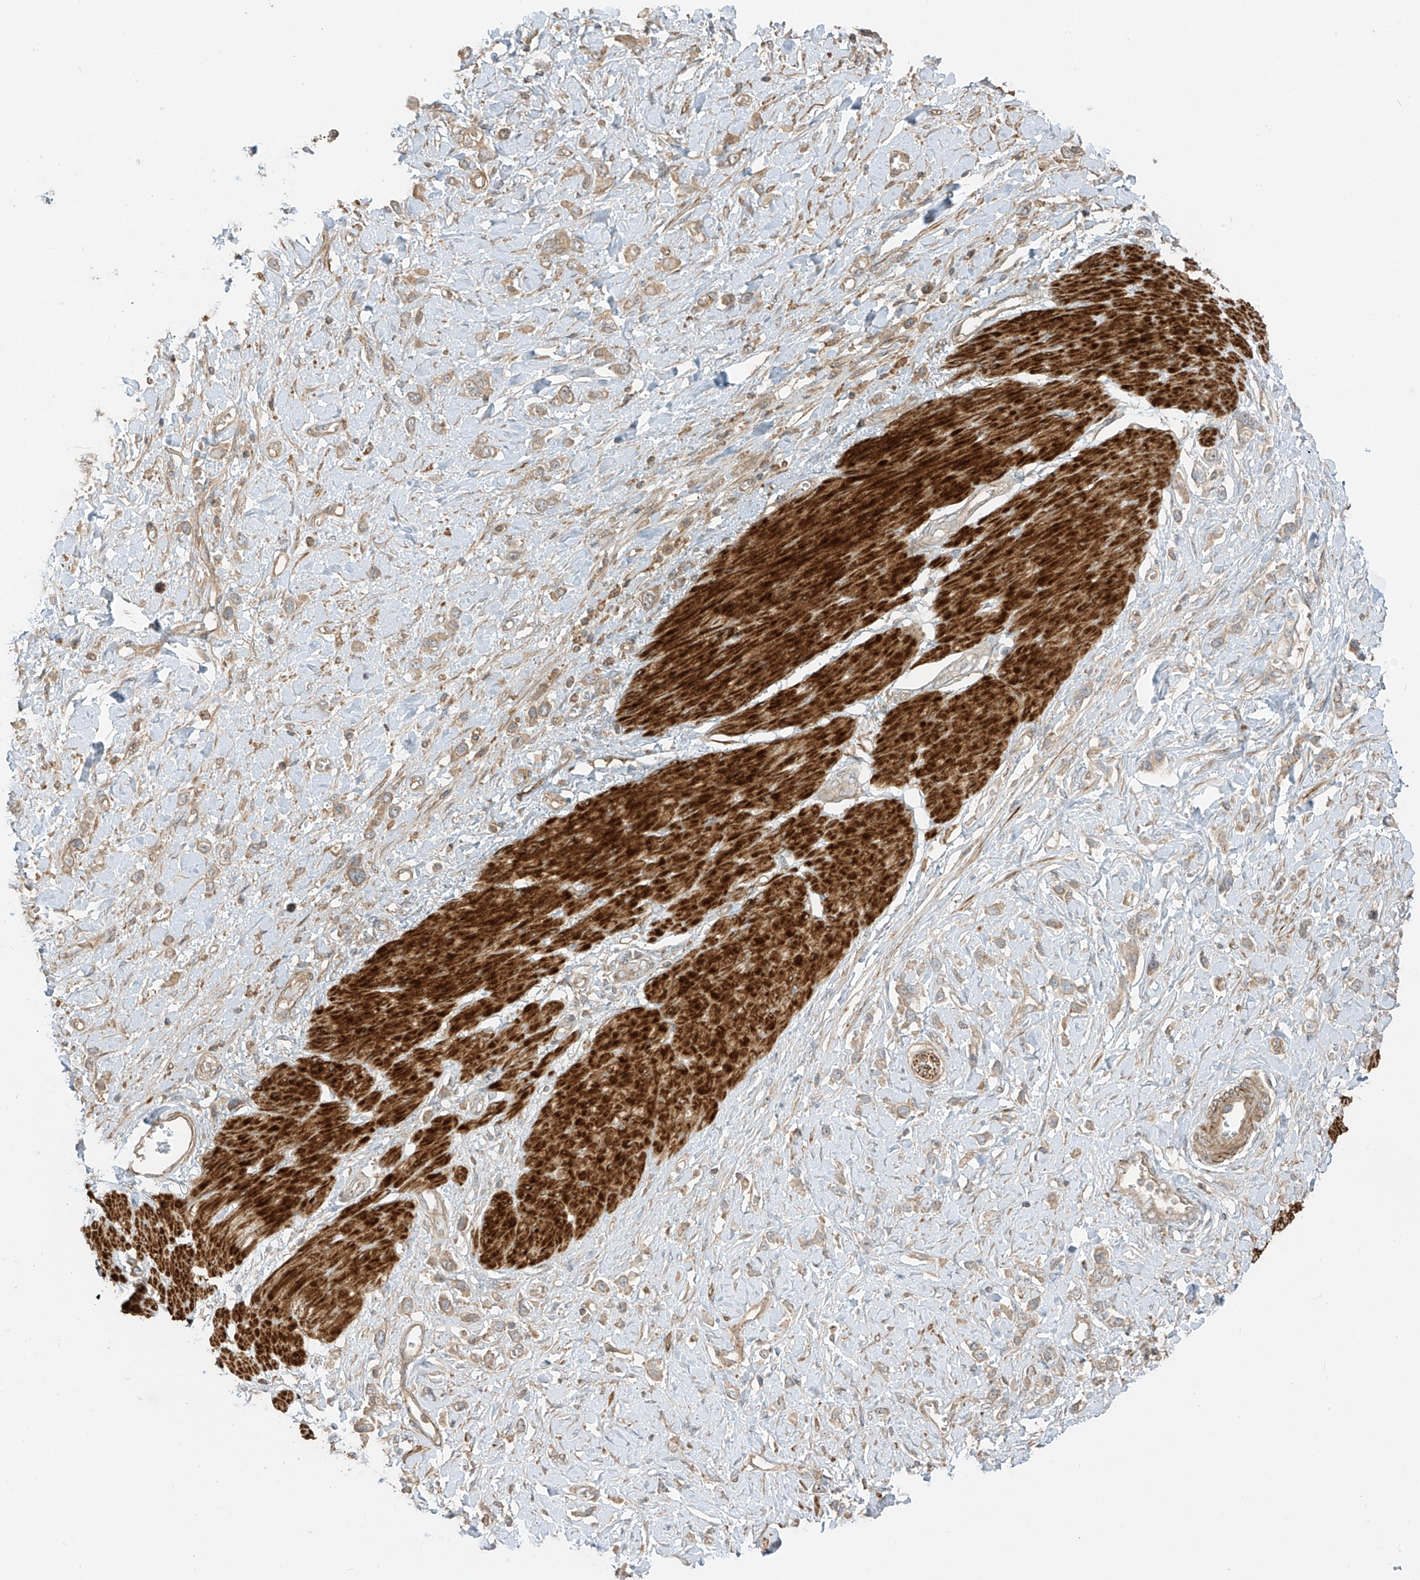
{"staining": {"intensity": "weak", "quantity": ">75%", "location": "cytoplasmic/membranous"}, "tissue": "stomach cancer", "cell_type": "Tumor cells", "image_type": "cancer", "snomed": [{"axis": "morphology", "description": "Normal tissue, NOS"}, {"axis": "morphology", "description": "Adenocarcinoma, NOS"}, {"axis": "topography", "description": "Stomach, upper"}, {"axis": "topography", "description": "Stomach"}], "caption": "Stomach cancer (adenocarcinoma) stained for a protein (brown) exhibits weak cytoplasmic/membranous positive positivity in about >75% of tumor cells.", "gene": "ENTR1", "patient": {"sex": "female", "age": 65}}